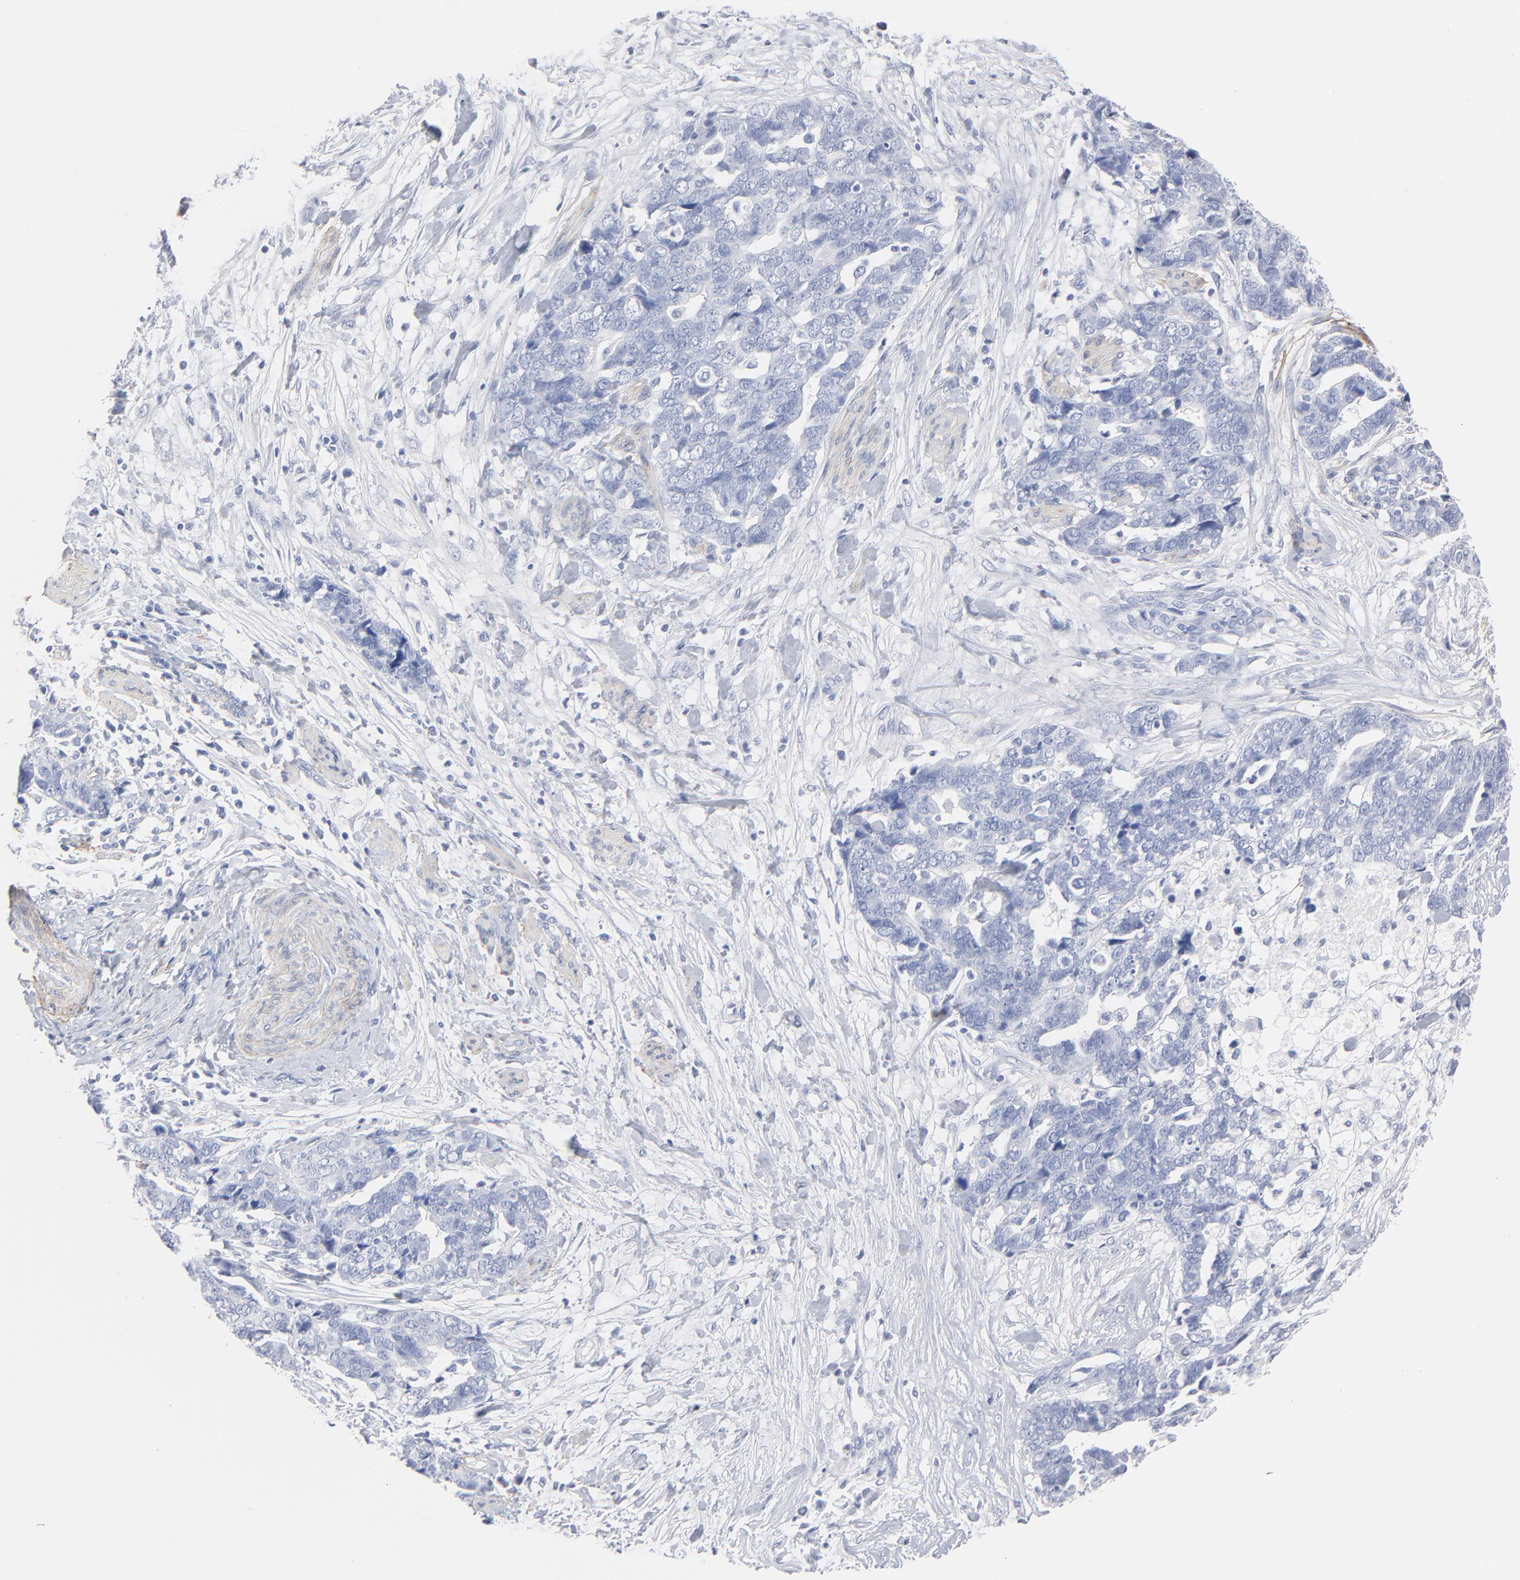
{"staining": {"intensity": "negative", "quantity": "none", "location": "none"}, "tissue": "ovarian cancer", "cell_type": "Tumor cells", "image_type": "cancer", "snomed": [{"axis": "morphology", "description": "Normal tissue, NOS"}, {"axis": "morphology", "description": "Cystadenocarcinoma, serous, NOS"}, {"axis": "topography", "description": "Fallopian tube"}, {"axis": "topography", "description": "Ovary"}], "caption": "Protein analysis of serous cystadenocarcinoma (ovarian) exhibits no significant staining in tumor cells.", "gene": "AGTR1", "patient": {"sex": "female", "age": 56}}